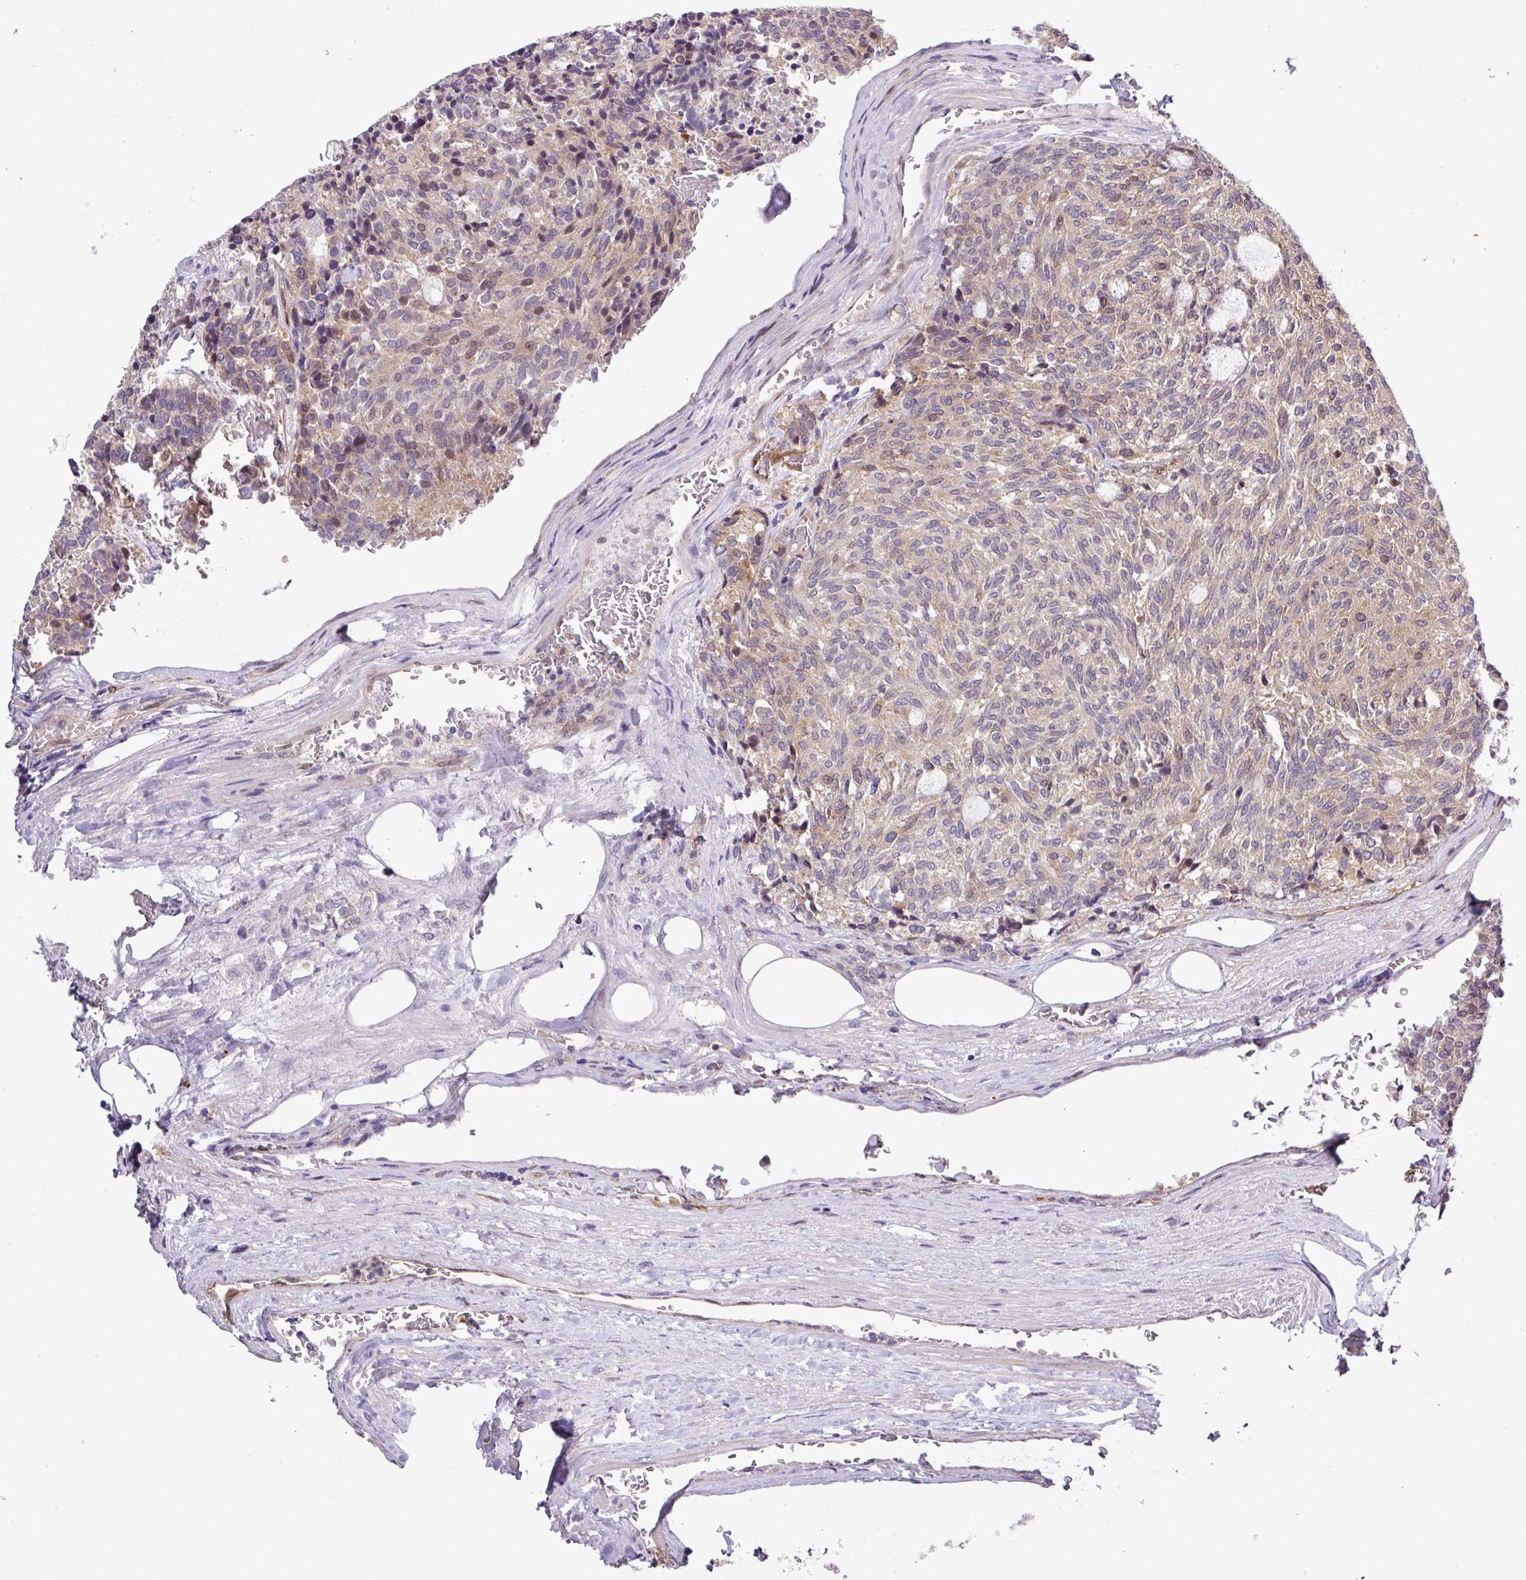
{"staining": {"intensity": "weak", "quantity": "<25%", "location": "cytoplasmic/membranous"}, "tissue": "carcinoid", "cell_type": "Tumor cells", "image_type": "cancer", "snomed": [{"axis": "morphology", "description": "Carcinoid, malignant, NOS"}, {"axis": "topography", "description": "Pancreas"}], "caption": "A histopathology image of human carcinoid is negative for staining in tumor cells.", "gene": "CARHSP1", "patient": {"sex": "female", "age": 54}}